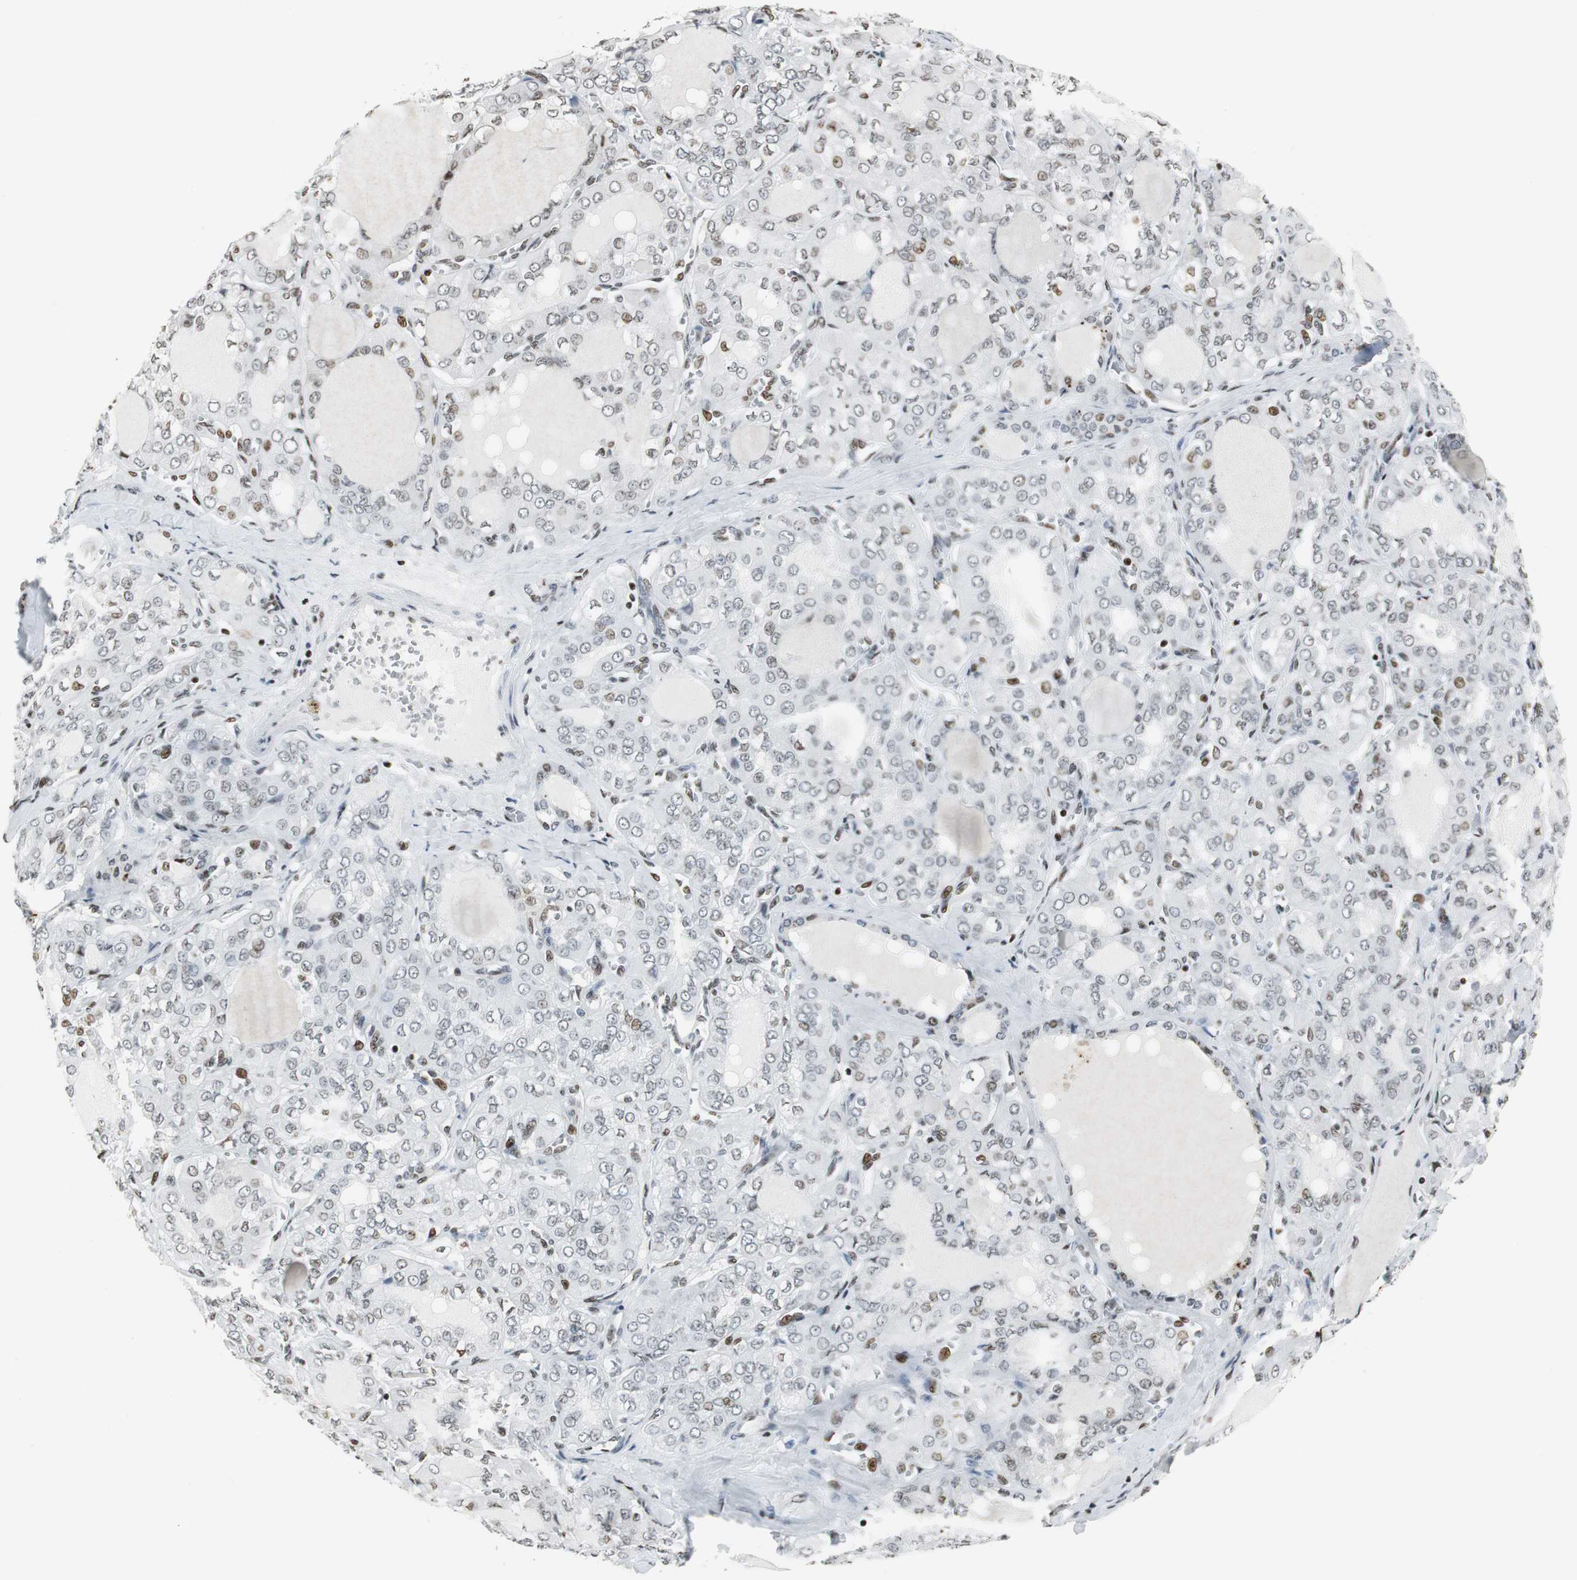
{"staining": {"intensity": "weak", "quantity": "<25%", "location": "nuclear"}, "tissue": "thyroid cancer", "cell_type": "Tumor cells", "image_type": "cancer", "snomed": [{"axis": "morphology", "description": "Papillary adenocarcinoma, NOS"}, {"axis": "topography", "description": "Thyroid gland"}], "caption": "Protein analysis of thyroid cancer (papillary adenocarcinoma) reveals no significant expression in tumor cells. (DAB (3,3'-diaminobenzidine) immunohistochemistry (IHC) visualized using brightfield microscopy, high magnification).", "gene": "RBBP4", "patient": {"sex": "male", "age": 20}}